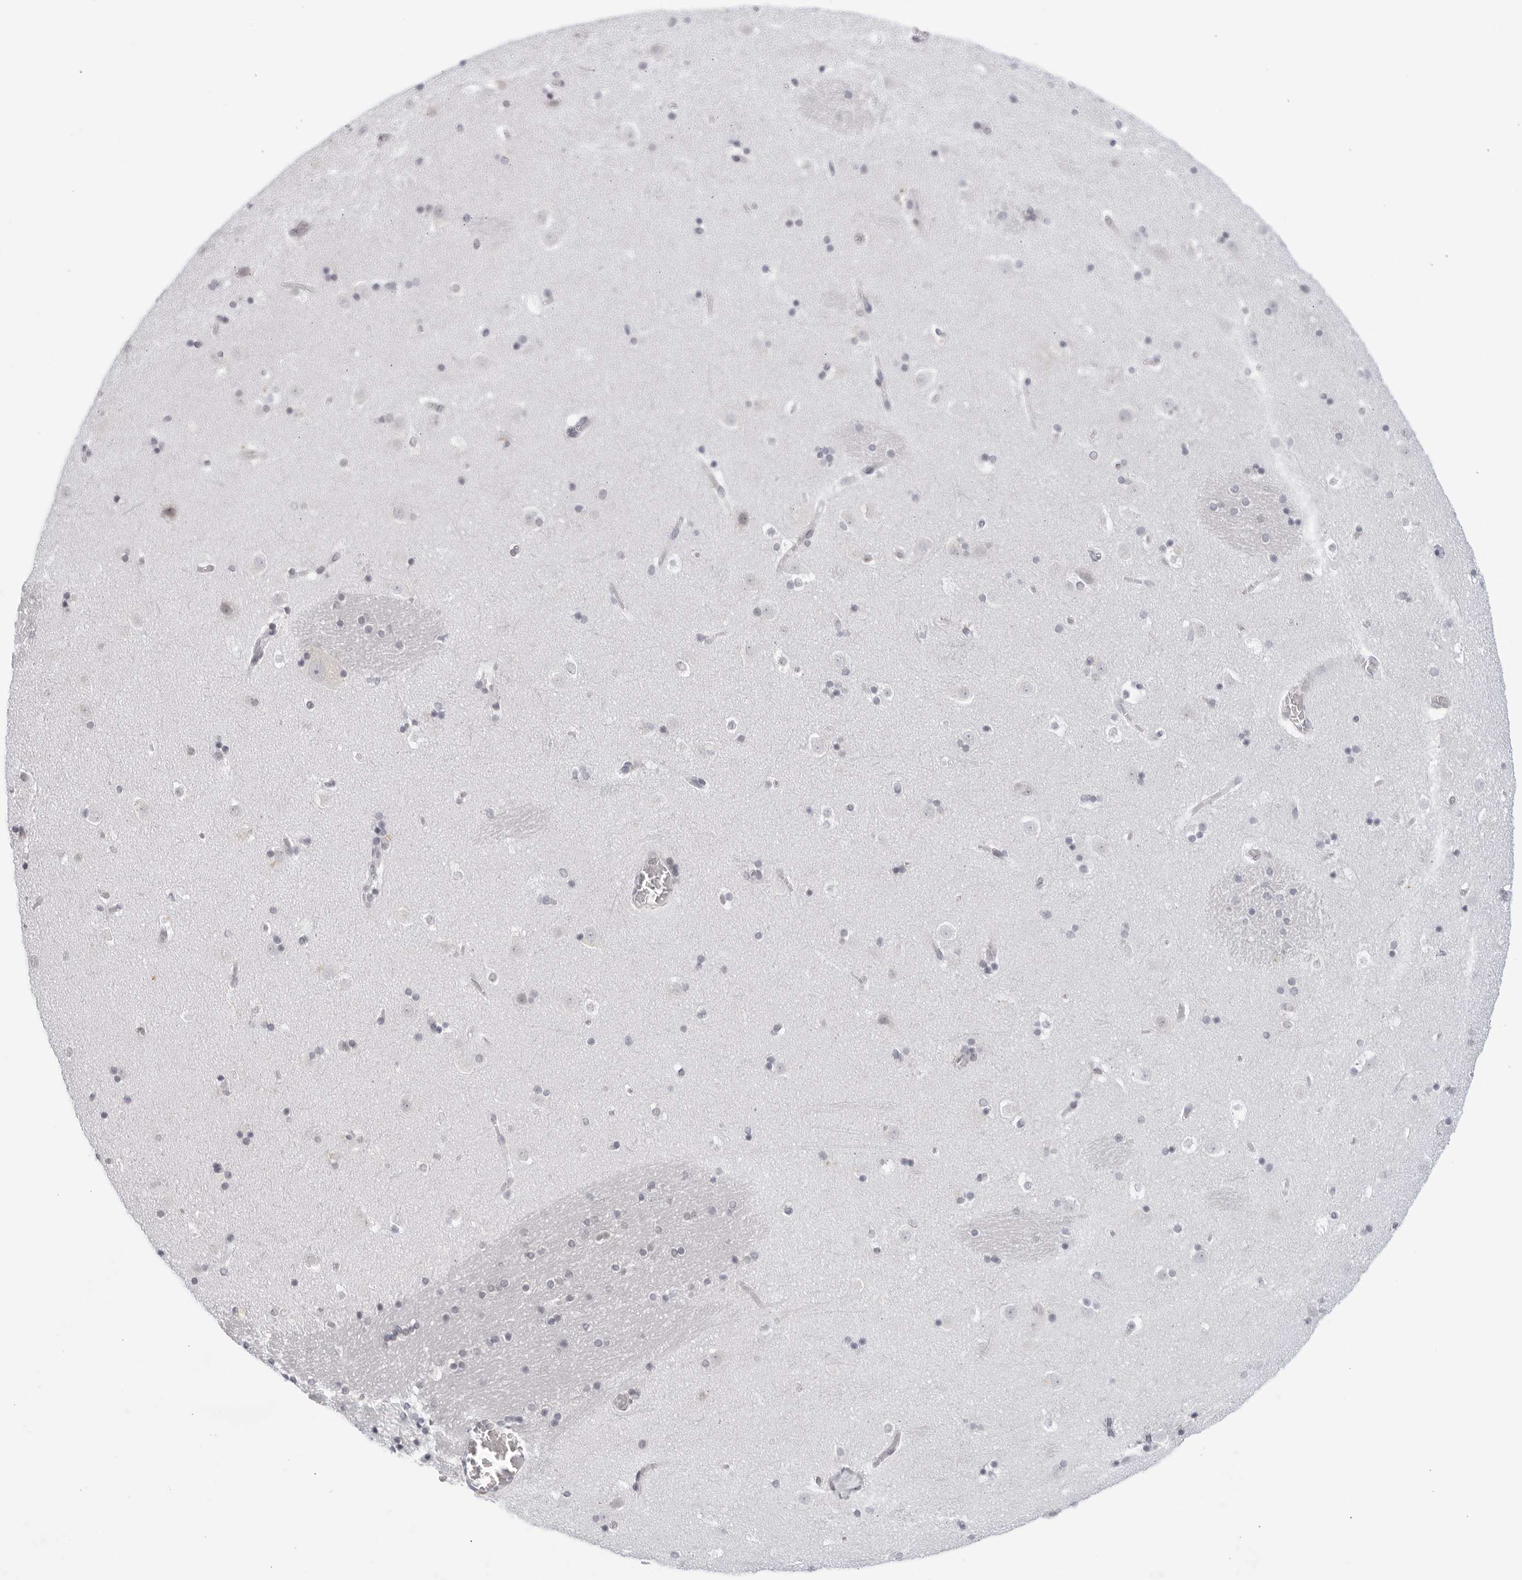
{"staining": {"intensity": "negative", "quantity": "none", "location": "none"}, "tissue": "caudate", "cell_type": "Glial cells", "image_type": "normal", "snomed": [{"axis": "morphology", "description": "Normal tissue, NOS"}, {"axis": "topography", "description": "Lateral ventricle wall"}], "caption": "High magnification brightfield microscopy of benign caudate stained with DAB (3,3'-diaminobenzidine) (brown) and counterstained with hematoxylin (blue): glial cells show no significant positivity. (DAB (3,3'-diaminobenzidine) IHC visualized using brightfield microscopy, high magnification).", "gene": "WDTC1", "patient": {"sex": "male", "age": 45}}